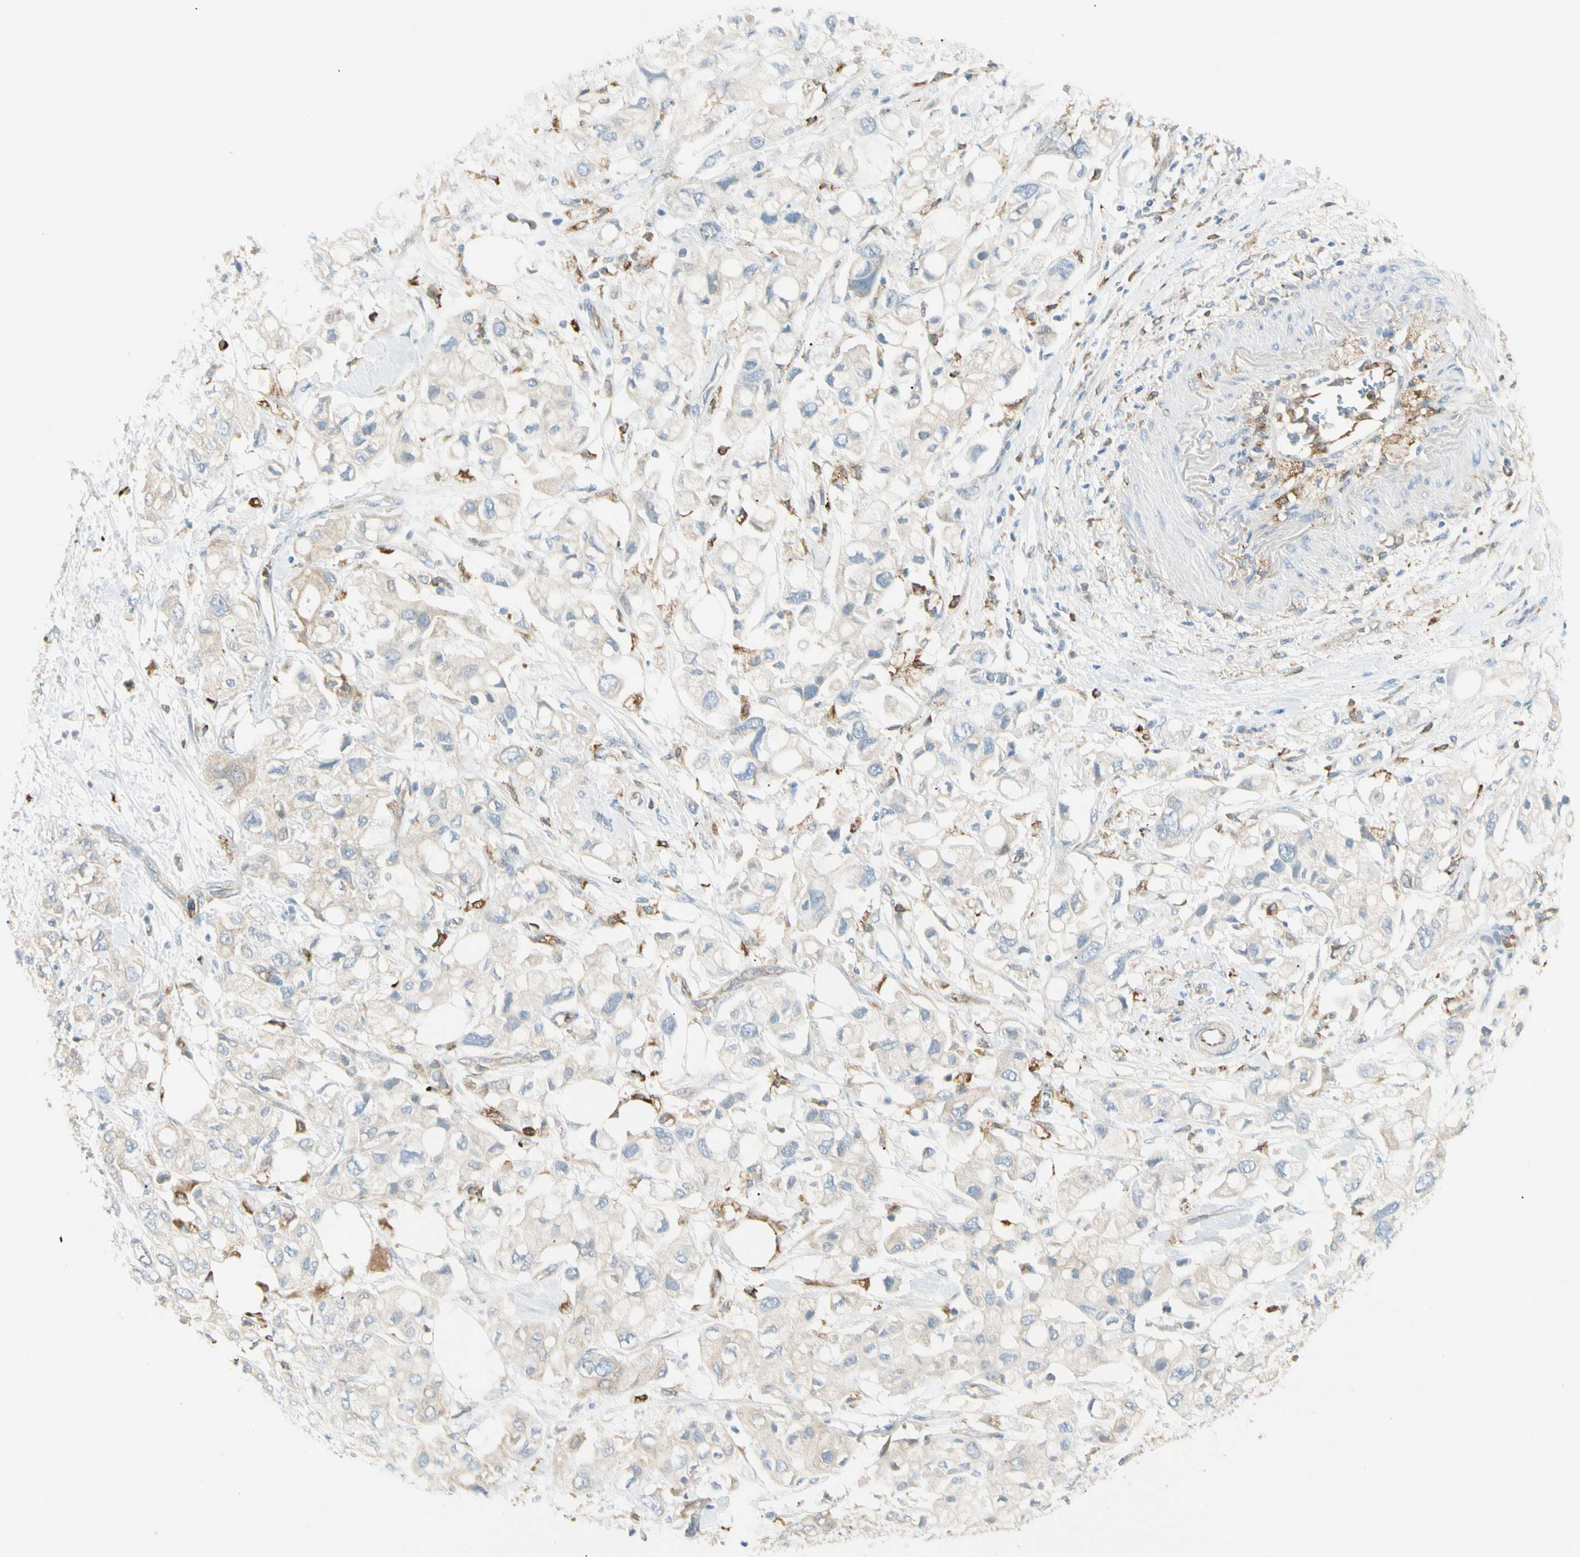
{"staining": {"intensity": "negative", "quantity": "none", "location": "none"}, "tissue": "pancreatic cancer", "cell_type": "Tumor cells", "image_type": "cancer", "snomed": [{"axis": "morphology", "description": "Adenocarcinoma, NOS"}, {"axis": "topography", "description": "Pancreas"}], "caption": "Tumor cells show no significant protein staining in pancreatic cancer (adenocarcinoma).", "gene": "LPCAT2", "patient": {"sex": "female", "age": 56}}